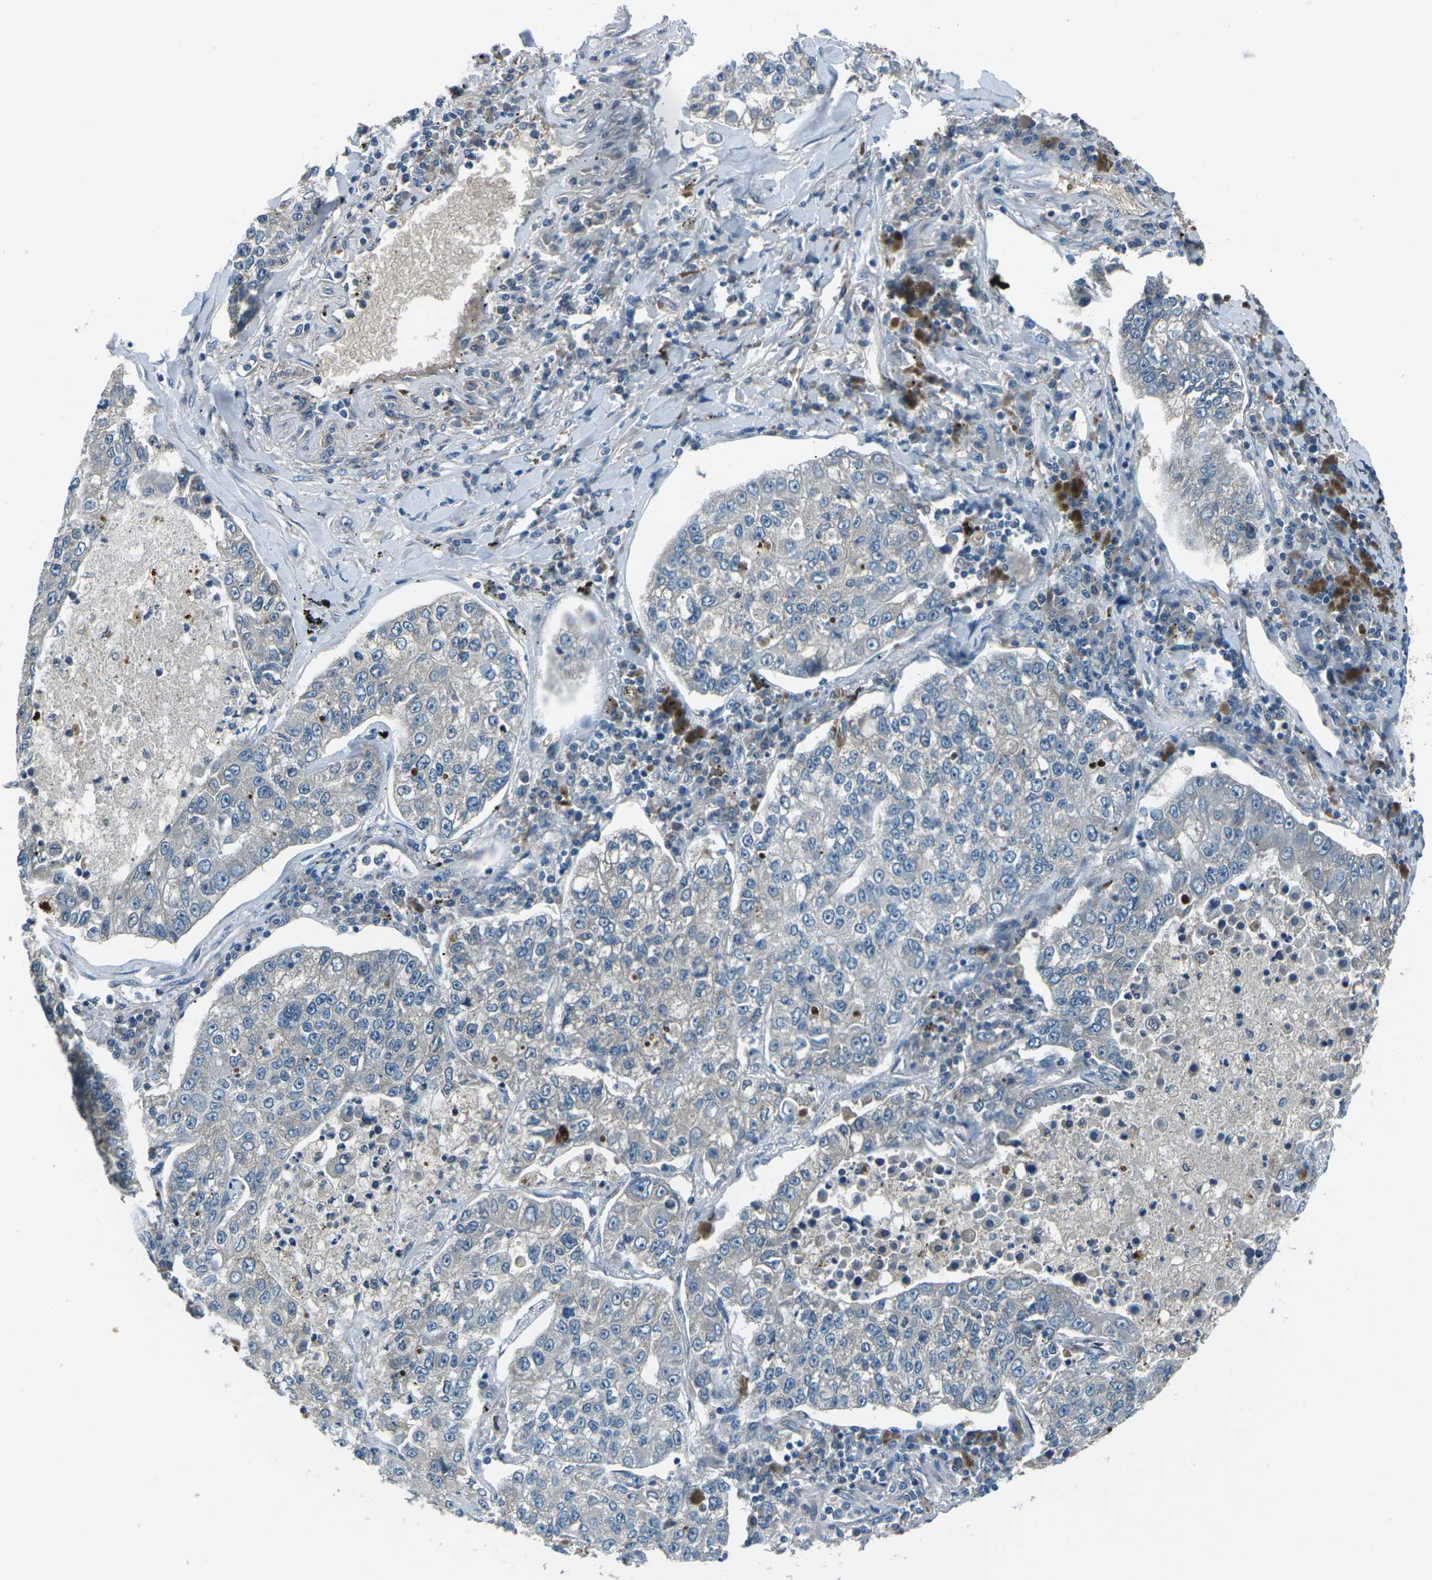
{"staining": {"intensity": "negative", "quantity": "none", "location": "none"}, "tissue": "lung cancer", "cell_type": "Tumor cells", "image_type": "cancer", "snomed": [{"axis": "morphology", "description": "Adenocarcinoma, NOS"}, {"axis": "topography", "description": "Lung"}], "caption": "Tumor cells are negative for protein expression in human lung cancer (adenocarcinoma).", "gene": "AFAP1", "patient": {"sex": "male", "age": 49}}